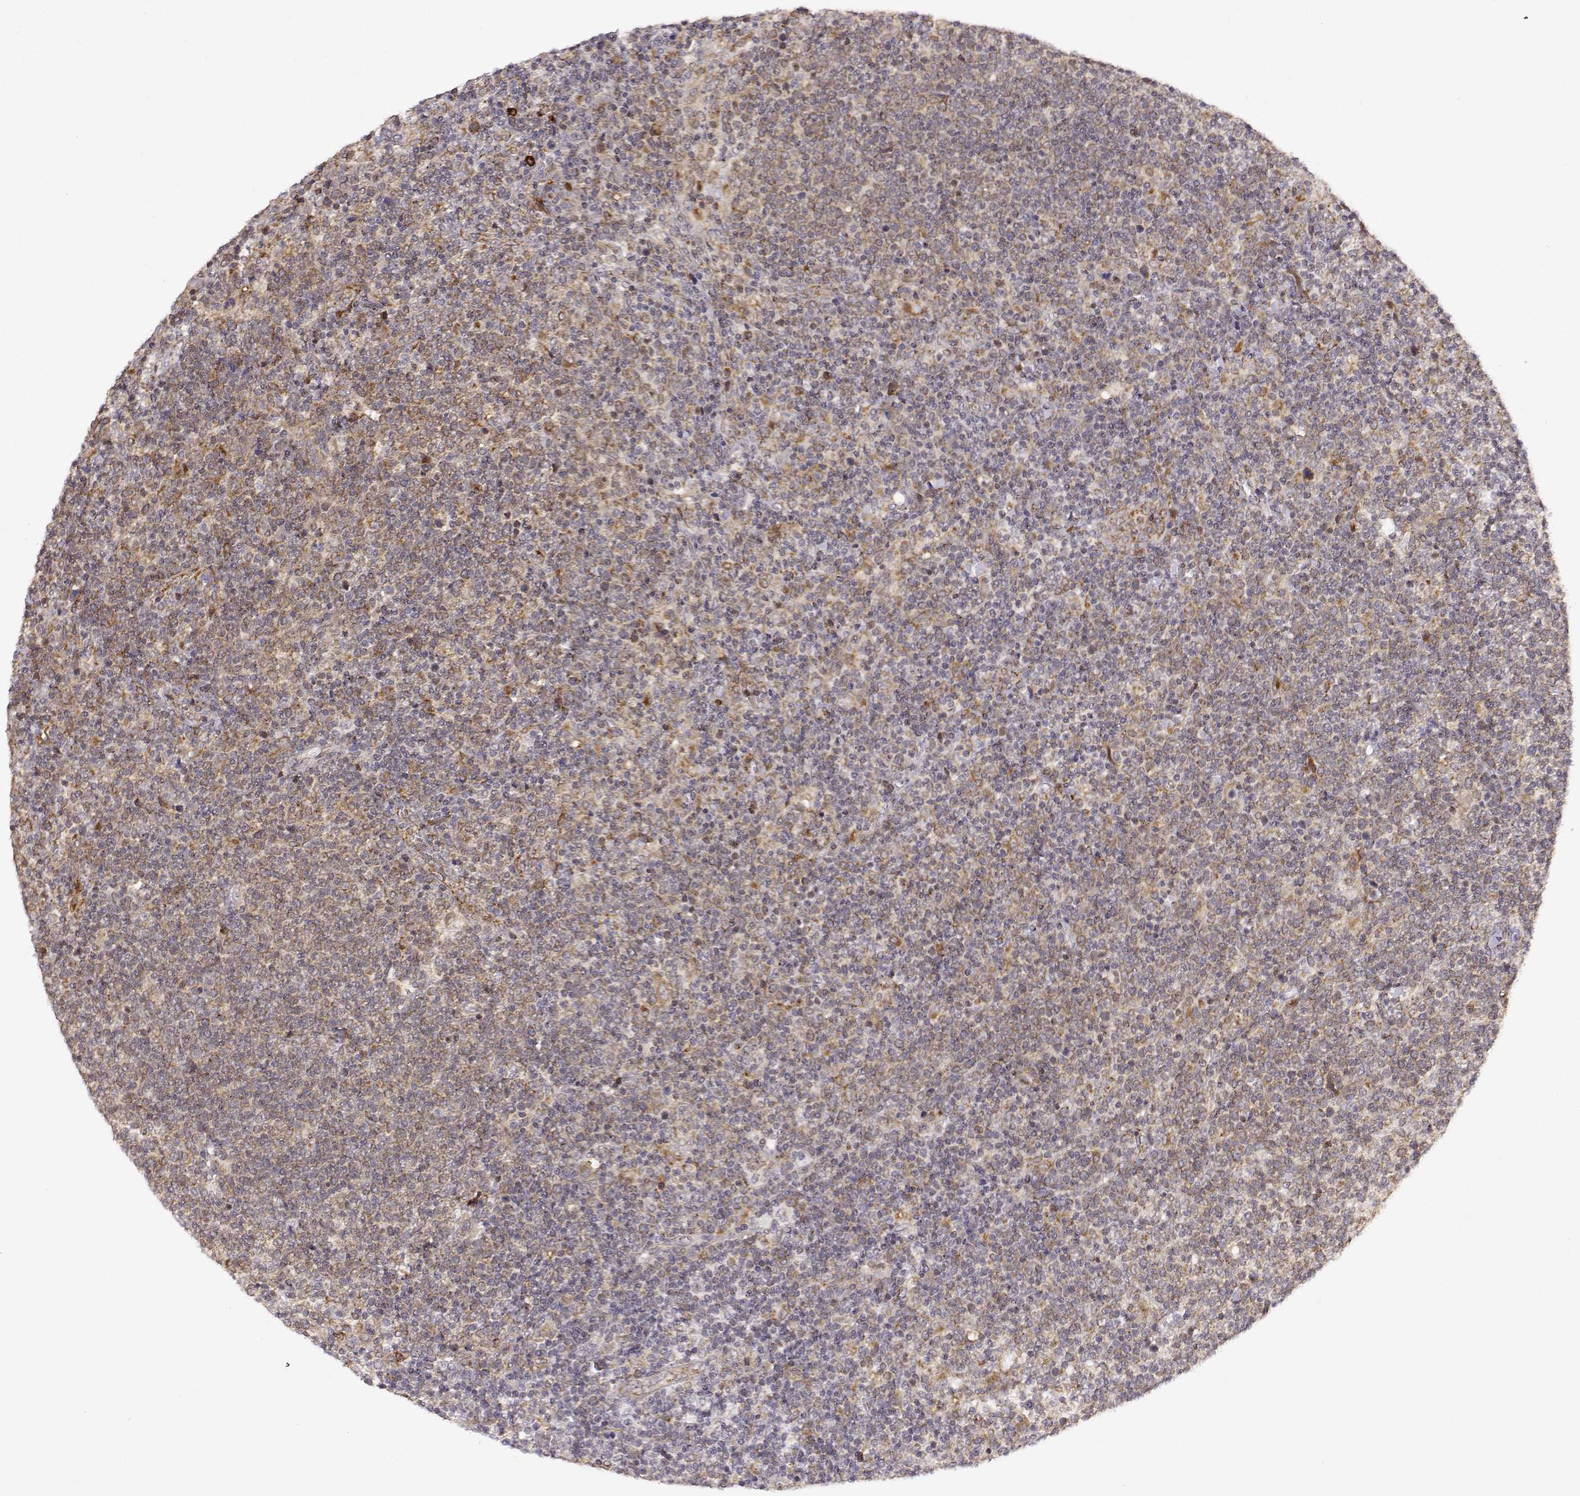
{"staining": {"intensity": "moderate", "quantity": "<25%", "location": "cytoplasmic/membranous"}, "tissue": "lymphoma", "cell_type": "Tumor cells", "image_type": "cancer", "snomed": [{"axis": "morphology", "description": "Malignant lymphoma, non-Hodgkin's type, High grade"}, {"axis": "topography", "description": "Lymph node"}], "caption": "Moderate cytoplasmic/membranous protein positivity is seen in approximately <25% of tumor cells in lymphoma.", "gene": "RNF13", "patient": {"sex": "male", "age": 61}}